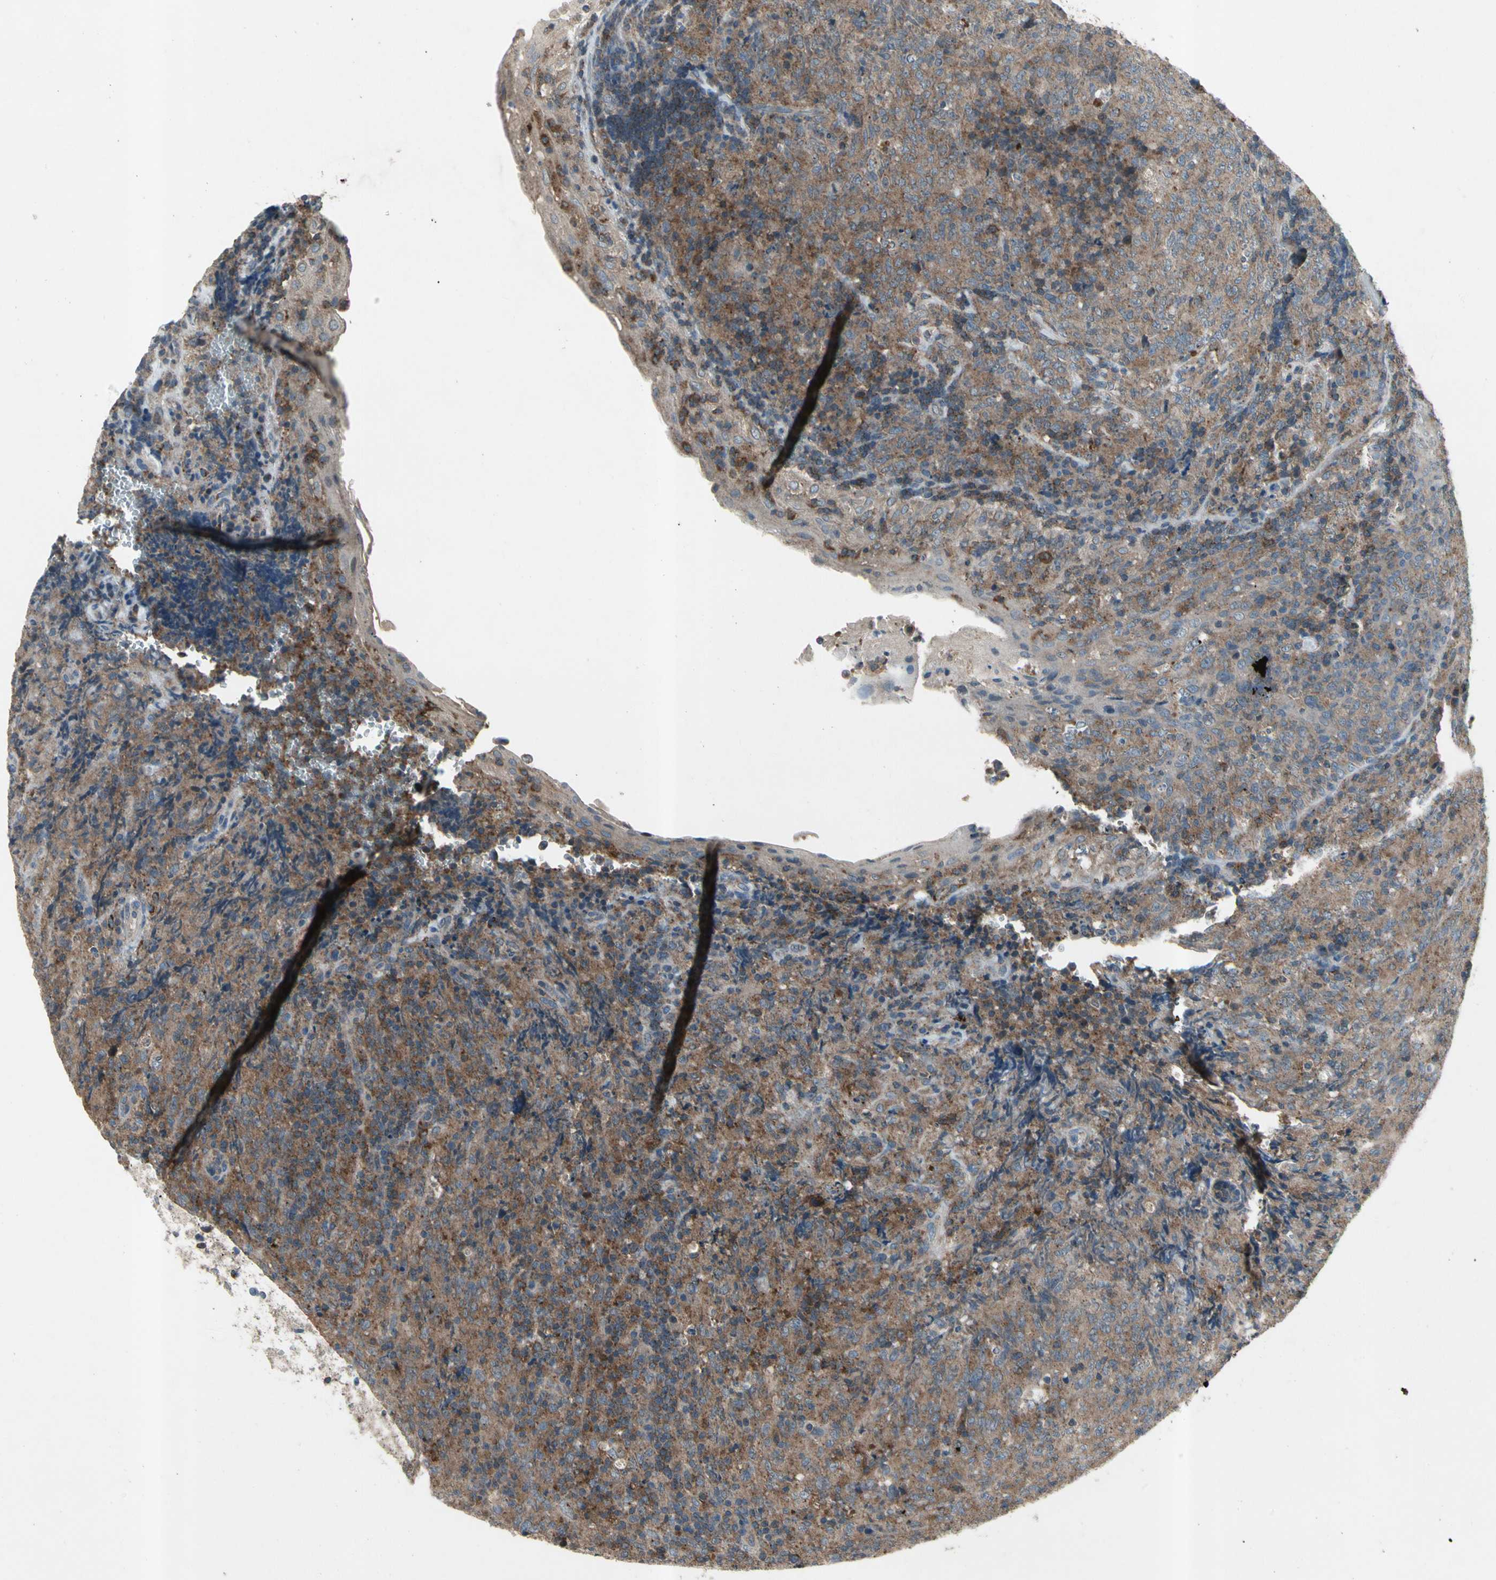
{"staining": {"intensity": "moderate", "quantity": ">75%", "location": "cytoplasmic/membranous"}, "tissue": "lymphoma", "cell_type": "Tumor cells", "image_type": "cancer", "snomed": [{"axis": "morphology", "description": "Malignant lymphoma, non-Hodgkin's type, High grade"}, {"axis": "topography", "description": "Tonsil"}], "caption": "Immunohistochemistry (IHC) photomicrograph of human lymphoma stained for a protein (brown), which demonstrates medium levels of moderate cytoplasmic/membranous staining in approximately >75% of tumor cells.", "gene": "NMI", "patient": {"sex": "female", "age": 36}}